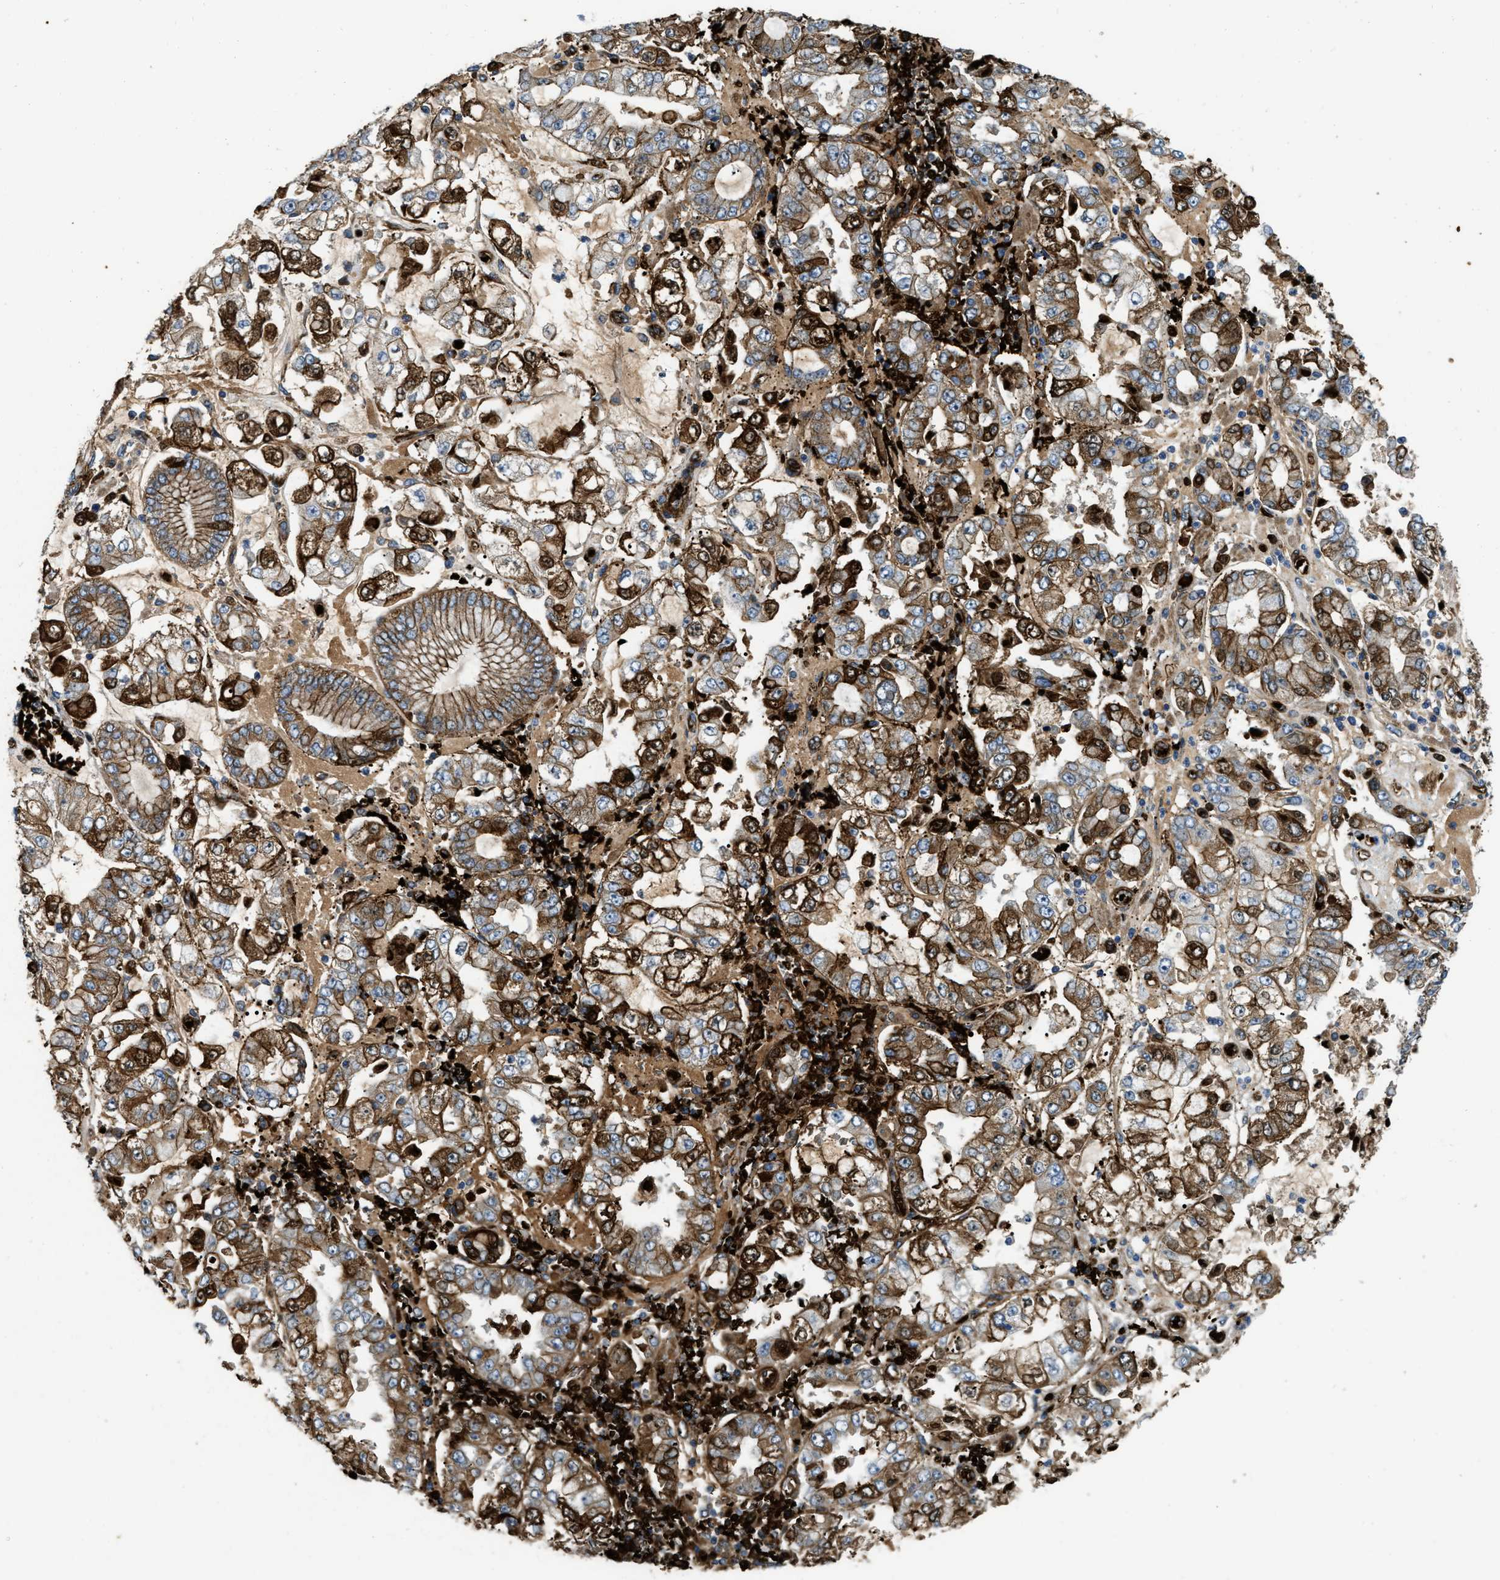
{"staining": {"intensity": "strong", "quantity": ">75%", "location": "cytoplasmic/membranous"}, "tissue": "stomach cancer", "cell_type": "Tumor cells", "image_type": "cancer", "snomed": [{"axis": "morphology", "description": "Adenocarcinoma, NOS"}, {"axis": "topography", "description": "Stomach"}], "caption": "Immunohistochemical staining of adenocarcinoma (stomach) demonstrates high levels of strong cytoplasmic/membranous protein positivity in approximately >75% of tumor cells.", "gene": "ERC1", "patient": {"sex": "male", "age": 76}}